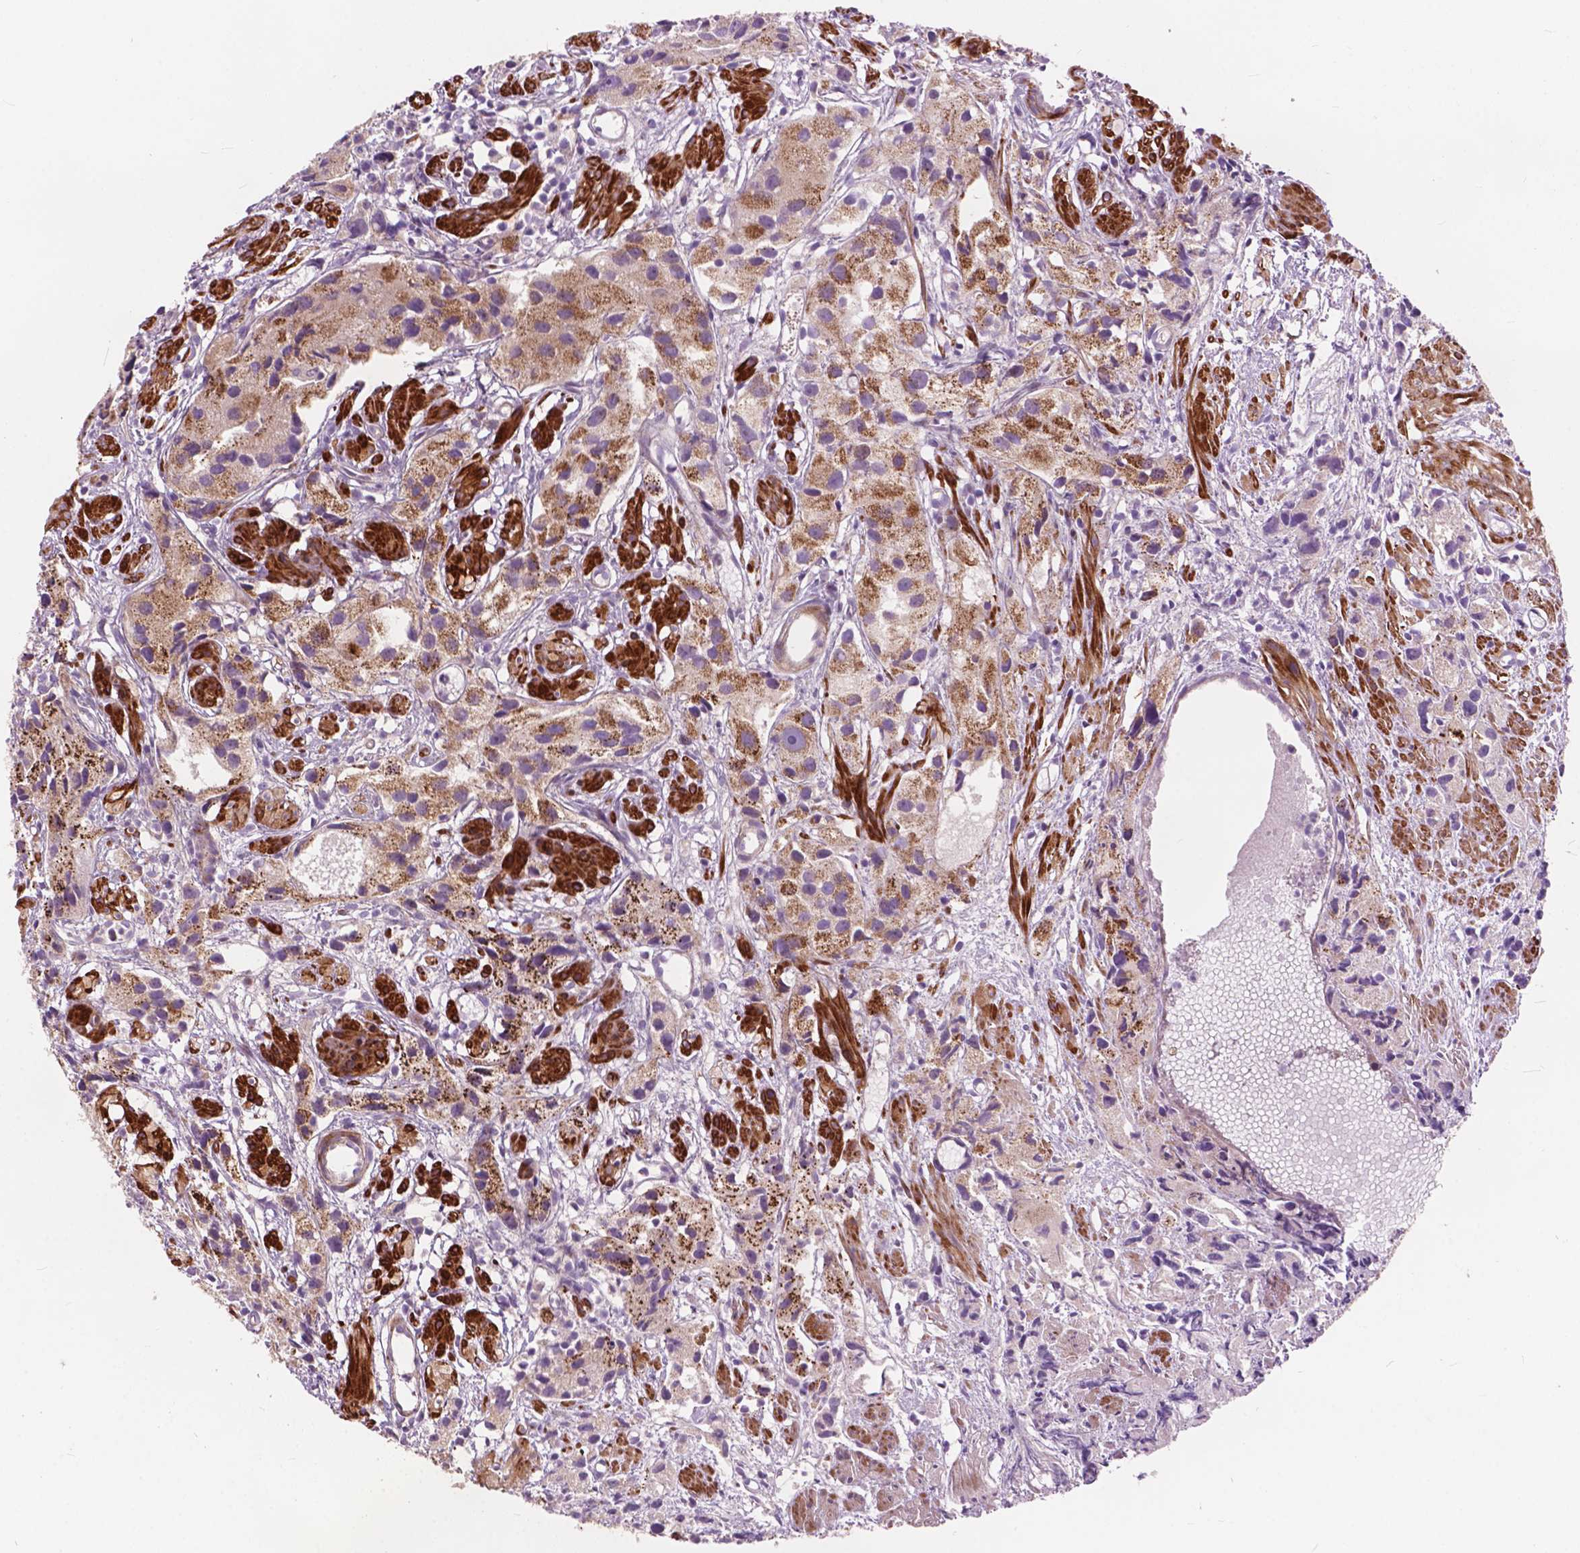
{"staining": {"intensity": "moderate", "quantity": ">75%", "location": "cytoplasmic/membranous"}, "tissue": "prostate cancer", "cell_type": "Tumor cells", "image_type": "cancer", "snomed": [{"axis": "morphology", "description": "Adenocarcinoma, High grade"}, {"axis": "topography", "description": "Prostate"}], "caption": "A brown stain shows moderate cytoplasmic/membranous staining of a protein in prostate high-grade adenocarcinoma tumor cells. (IHC, brightfield microscopy, high magnification).", "gene": "MORN1", "patient": {"sex": "male", "age": 68}}